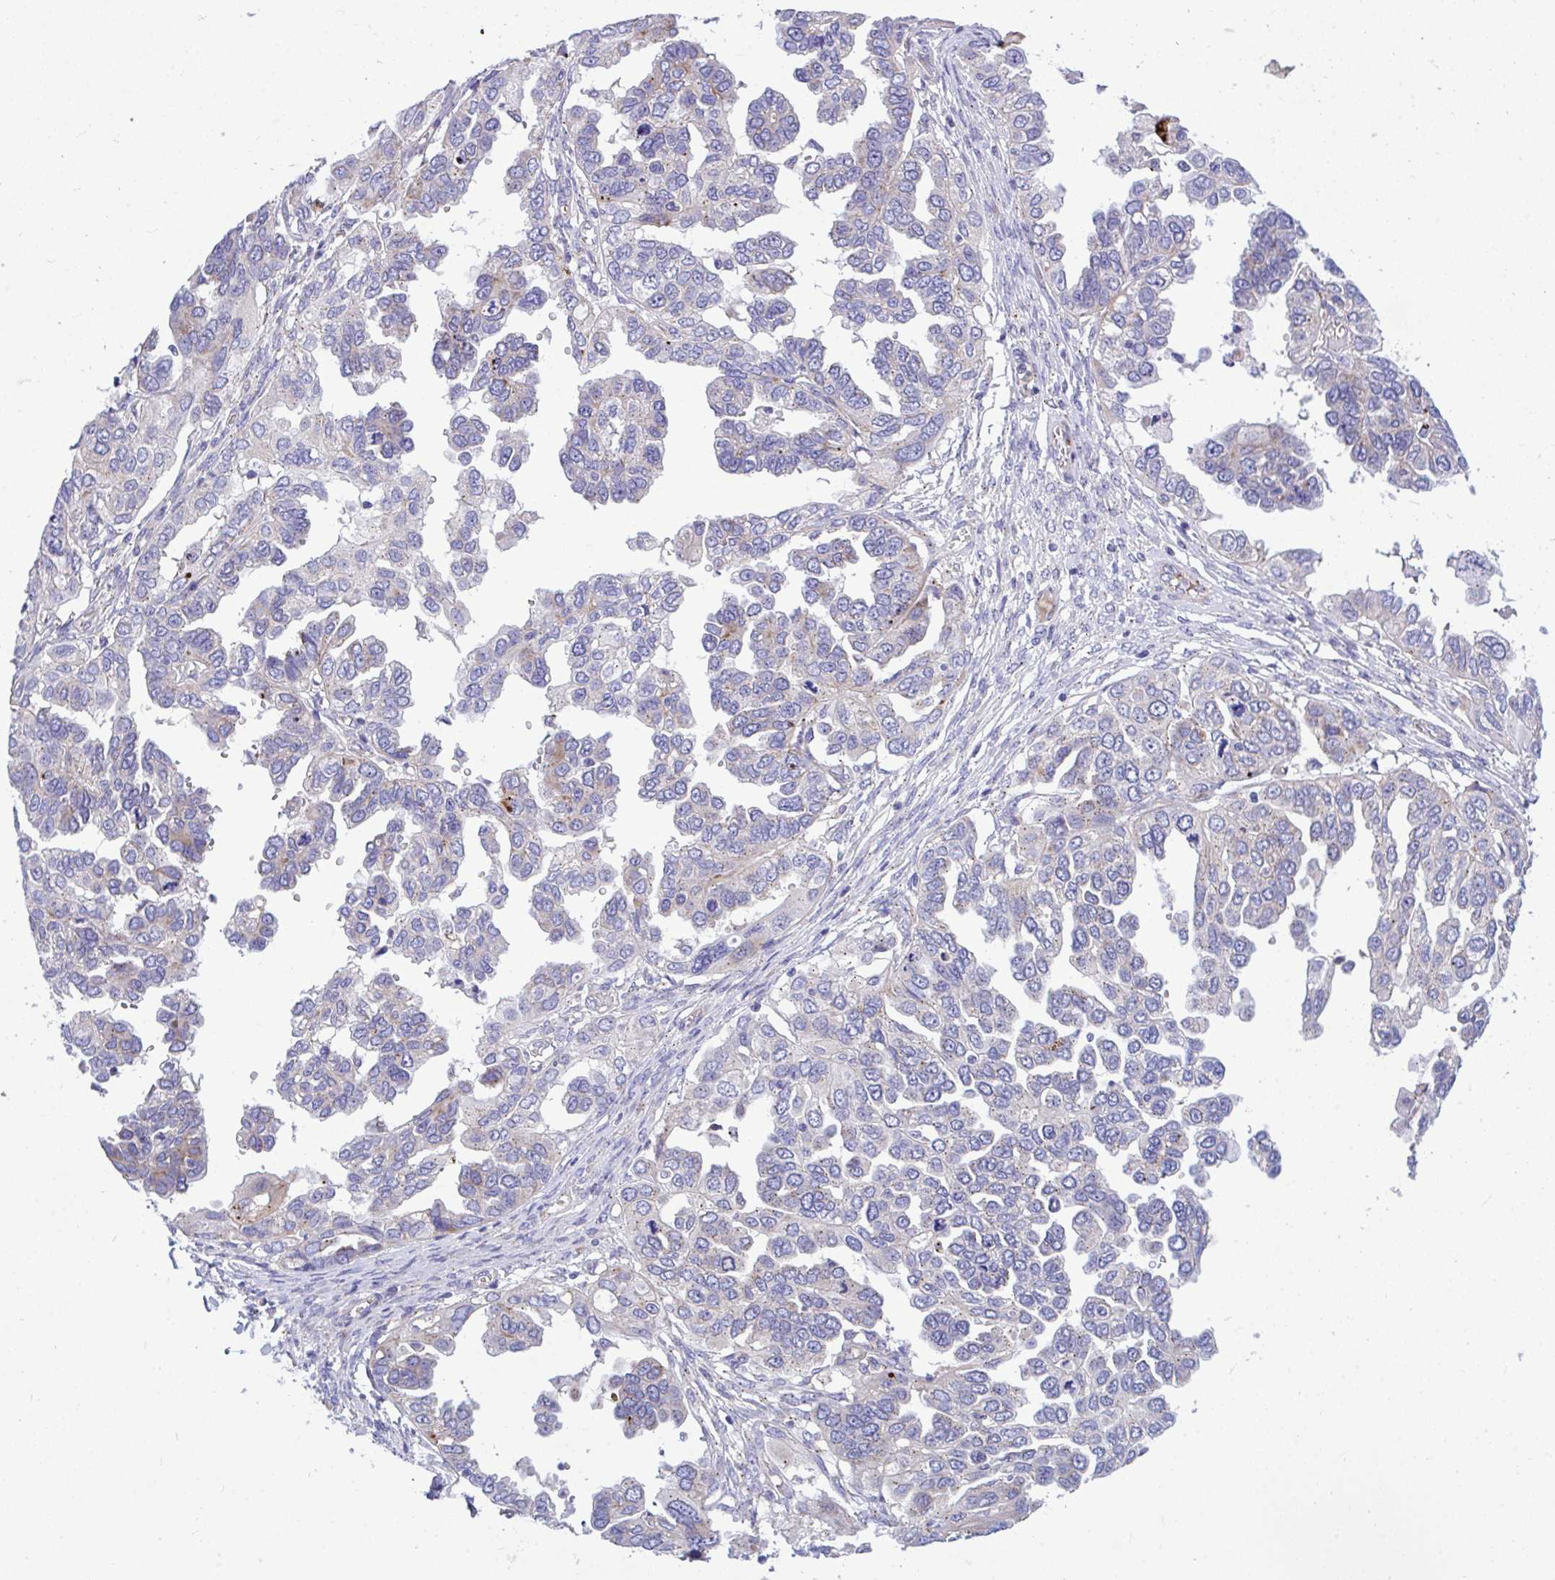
{"staining": {"intensity": "negative", "quantity": "none", "location": "none"}, "tissue": "ovarian cancer", "cell_type": "Tumor cells", "image_type": "cancer", "snomed": [{"axis": "morphology", "description": "Cystadenocarcinoma, serous, NOS"}, {"axis": "topography", "description": "Ovary"}], "caption": "DAB (3,3'-diaminobenzidine) immunohistochemical staining of human ovarian serous cystadenocarcinoma shows no significant positivity in tumor cells.", "gene": "MRPS16", "patient": {"sex": "female", "age": 53}}